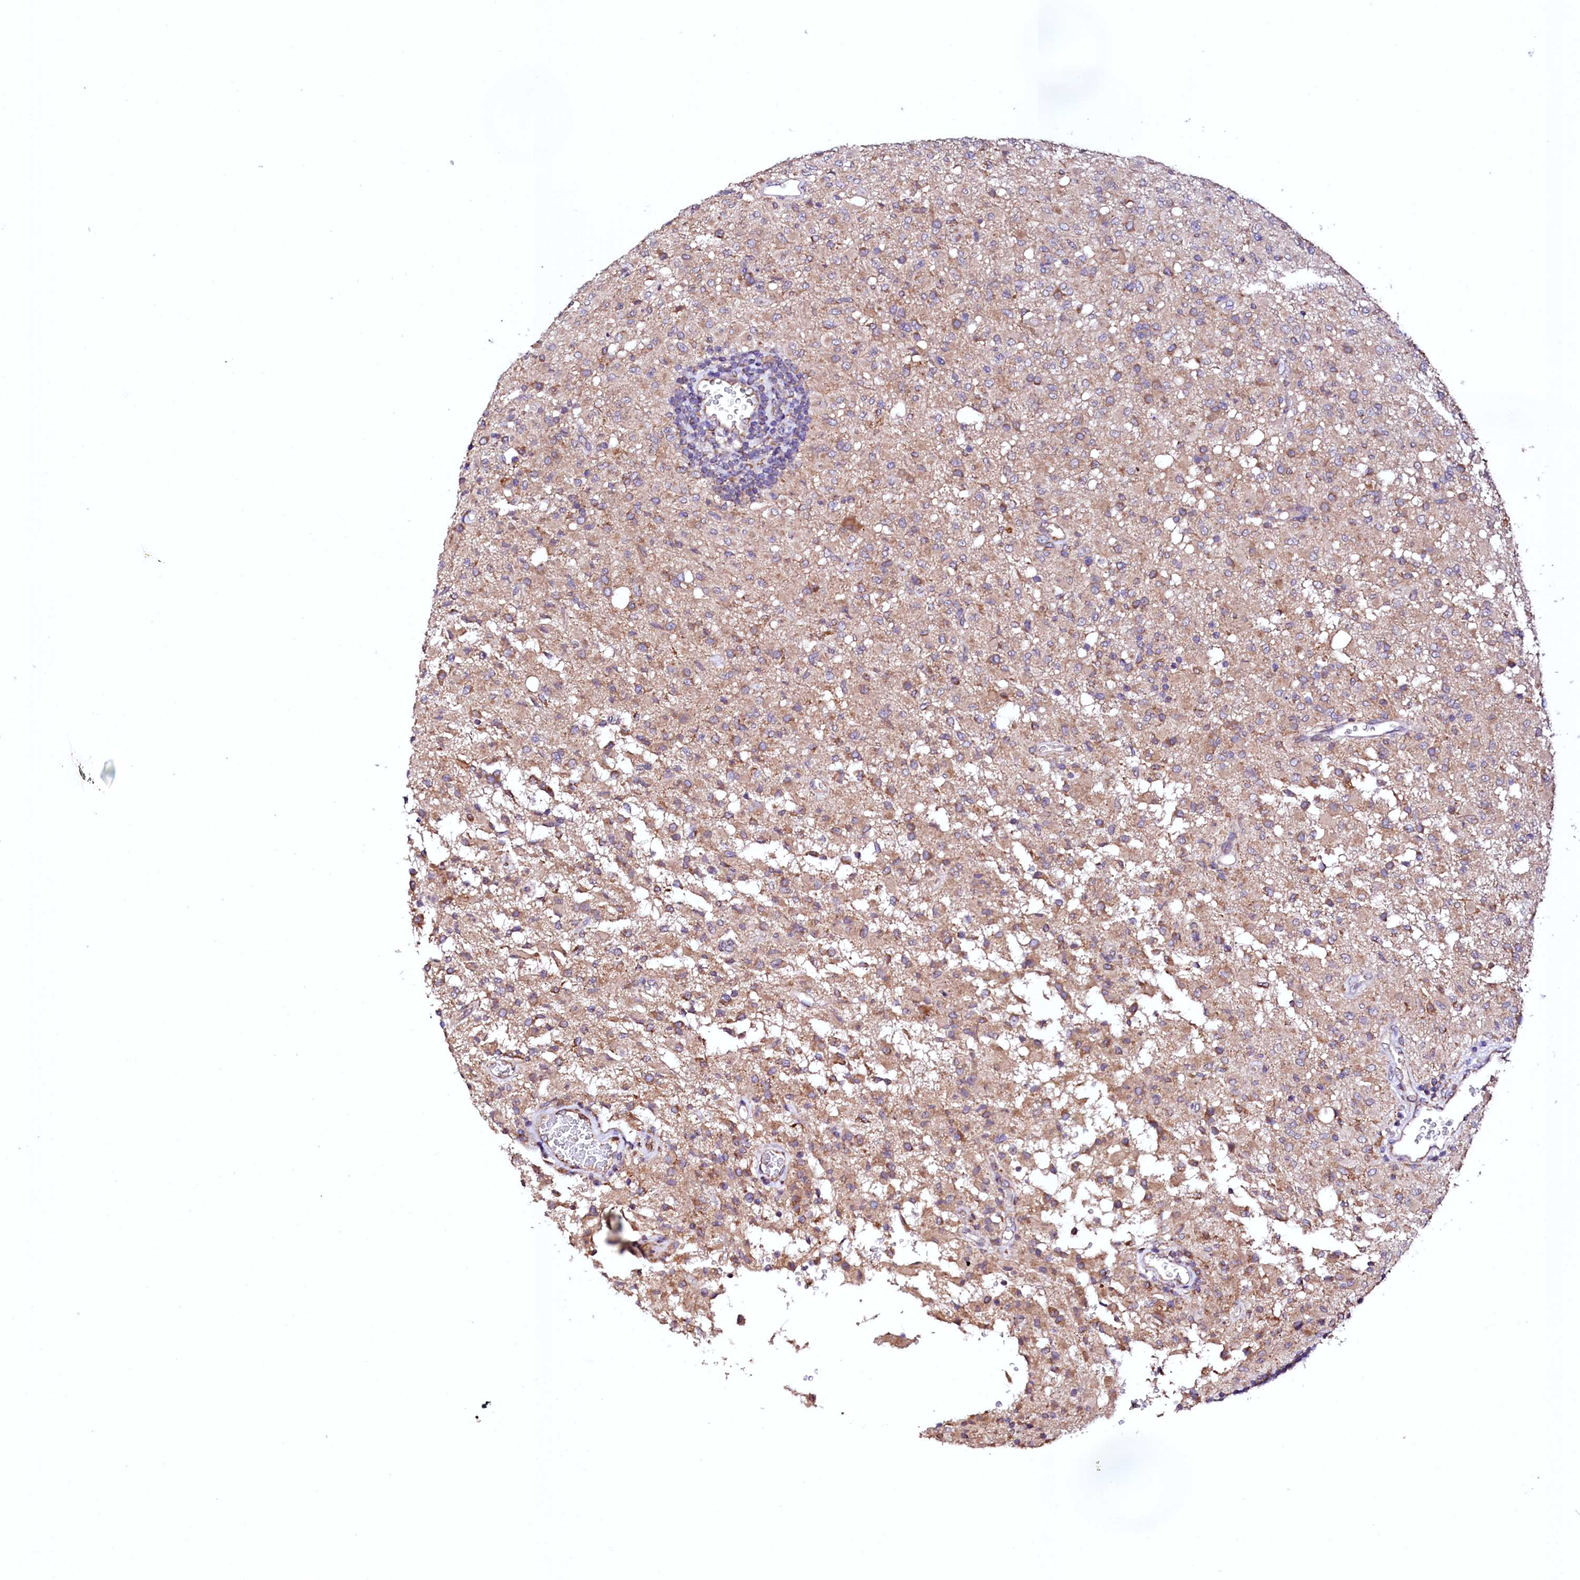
{"staining": {"intensity": "moderate", "quantity": "25%-75%", "location": "cytoplasmic/membranous"}, "tissue": "glioma", "cell_type": "Tumor cells", "image_type": "cancer", "snomed": [{"axis": "morphology", "description": "Glioma, malignant, High grade"}, {"axis": "topography", "description": "Brain"}], "caption": "Immunohistochemical staining of high-grade glioma (malignant) reveals medium levels of moderate cytoplasmic/membranous protein staining in approximately 25%-75% of tumor cells. (brown staining indicates protein expression, while blue staining denotes nuclei).", "gene": "UBE3C", "patient": {"sex": "female", "age": 57}}